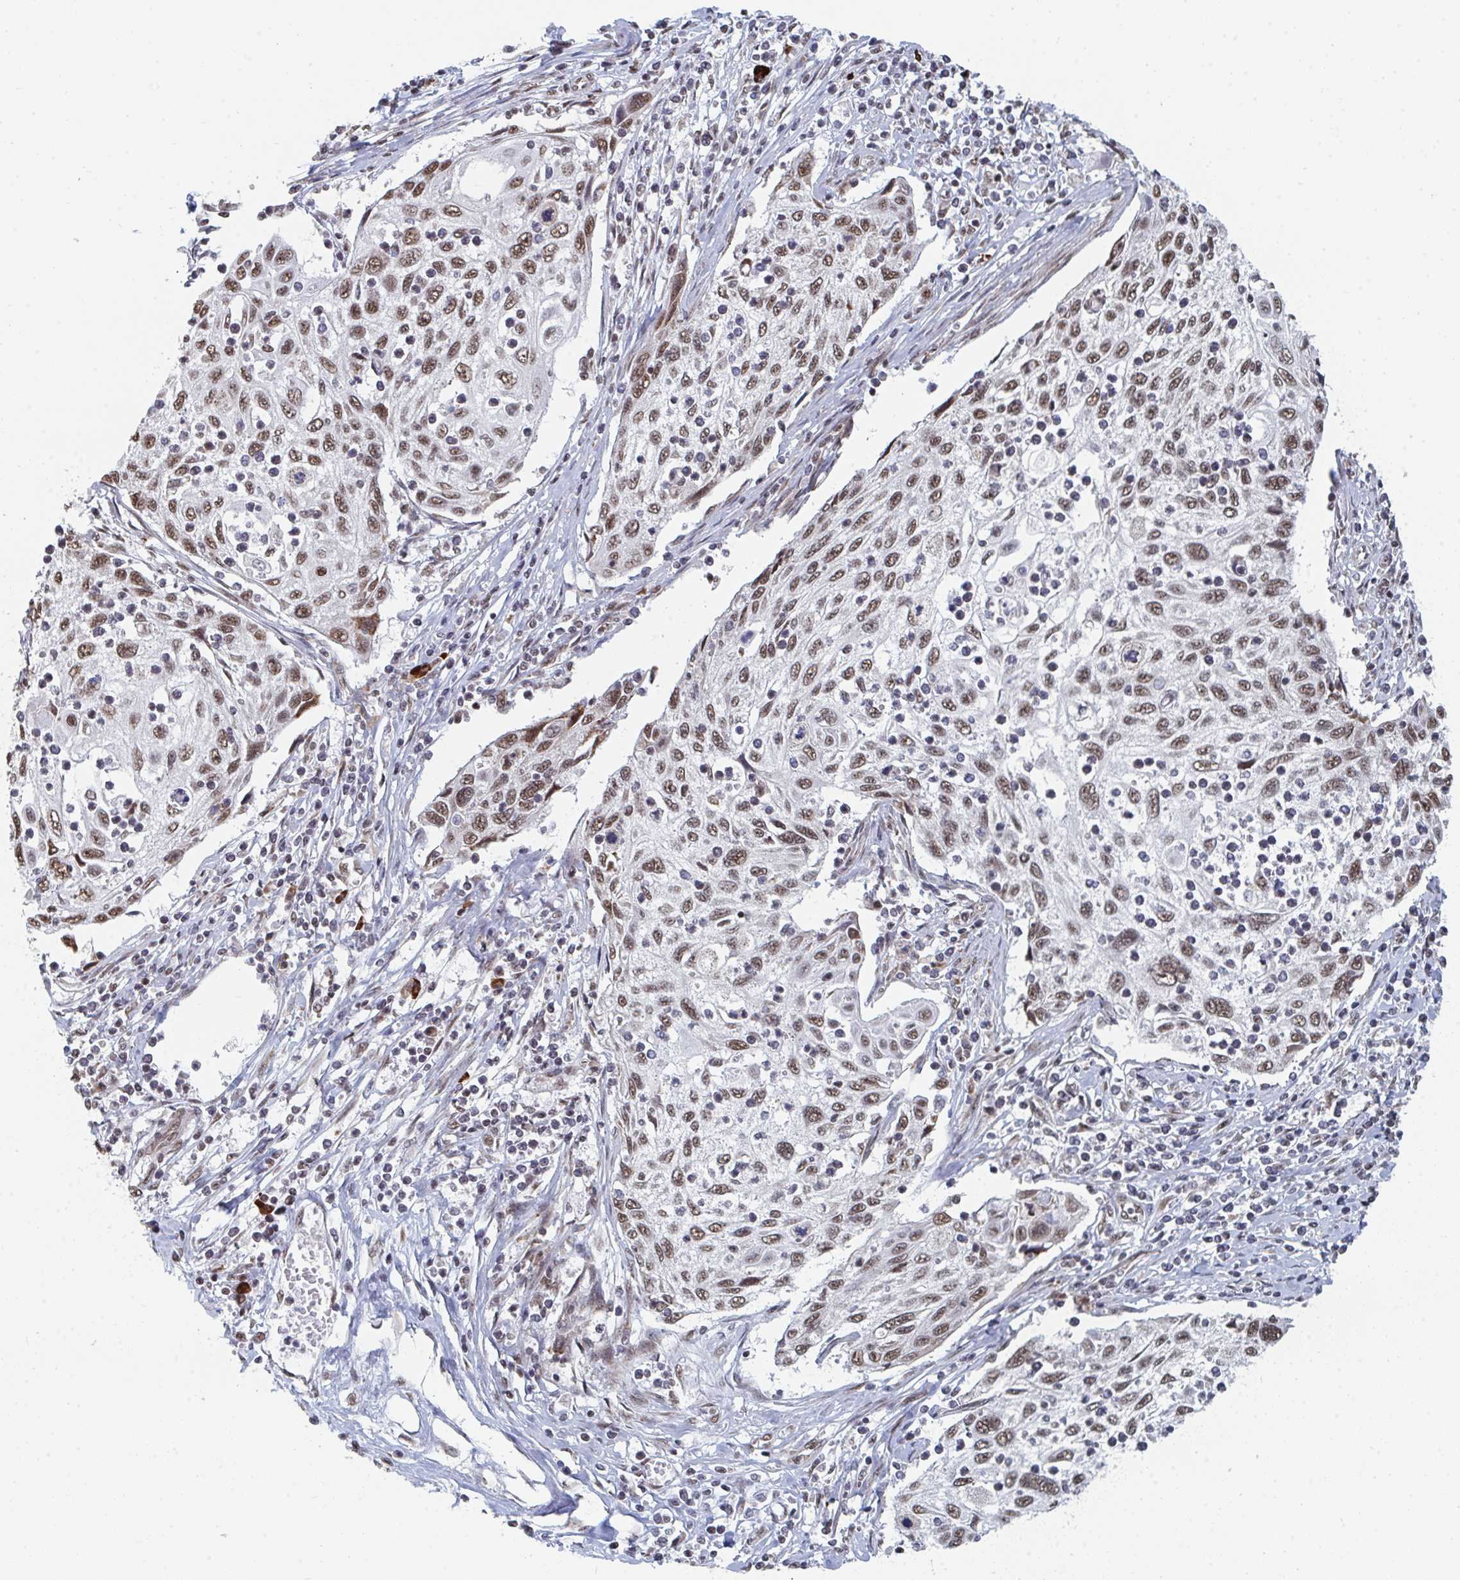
{"staining": {"intensity": "moderate", "quantity": ">75%", "location": "nuclear"}, "tissue": "cervical cancer", "cell_type": "Tumor cells", "image_type": "cancer", "snomed": [{"axis": "morphology", "description": "Squamous cell carcinoma, NOS"}, {"axis": "topography", "description": "Cervix"}], "caption": "Squamous cell carcinoma (cervical) stained for a protein exhibits moderate nuclear positivity in tumor cells.", "gene": "MBNL1", "patient": {"sex": "female", "age": 70}}